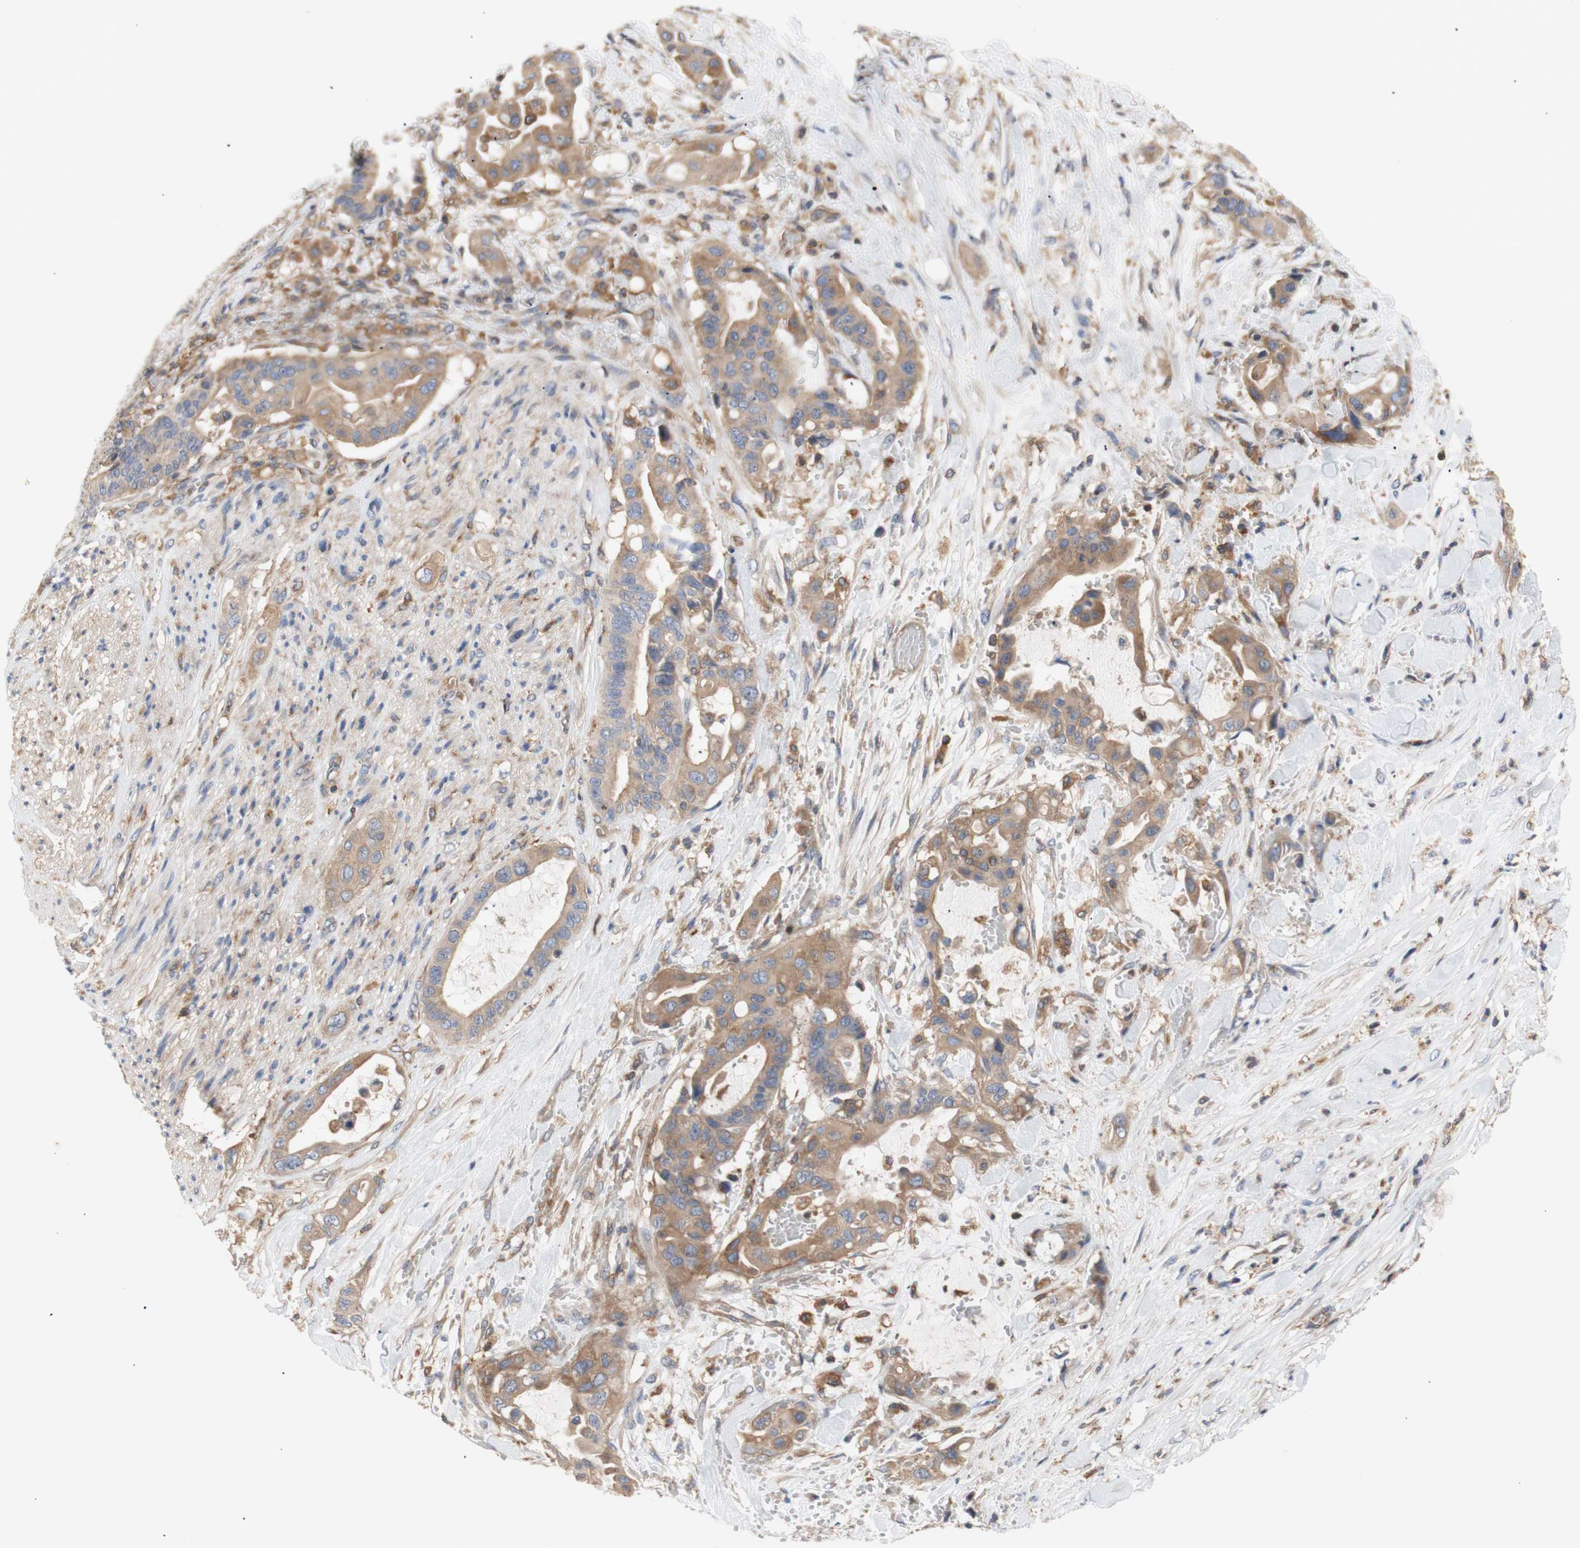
{"staining": {"intensity": "moderate", "quantity": ">75%", "location": "cytoplasmic/membranous"}, "tissue": "liver cancer", "cell_type": "Tumor cells", "image_type": "cancer", "snomed": [{"axis": "morphology", "description": "Cholangiocarcinoma"}, {"axis": "topography", "description": "Liver"}], "caption": "Liver cholangiocarcinoma was stained to show a protein in brown. There is medium levels of moderate cytoplasmic/membranous staining in approximately >75% of tumor cells.", "gene": "IKBKG", "patient": {"sex": "female", "age": 61}}